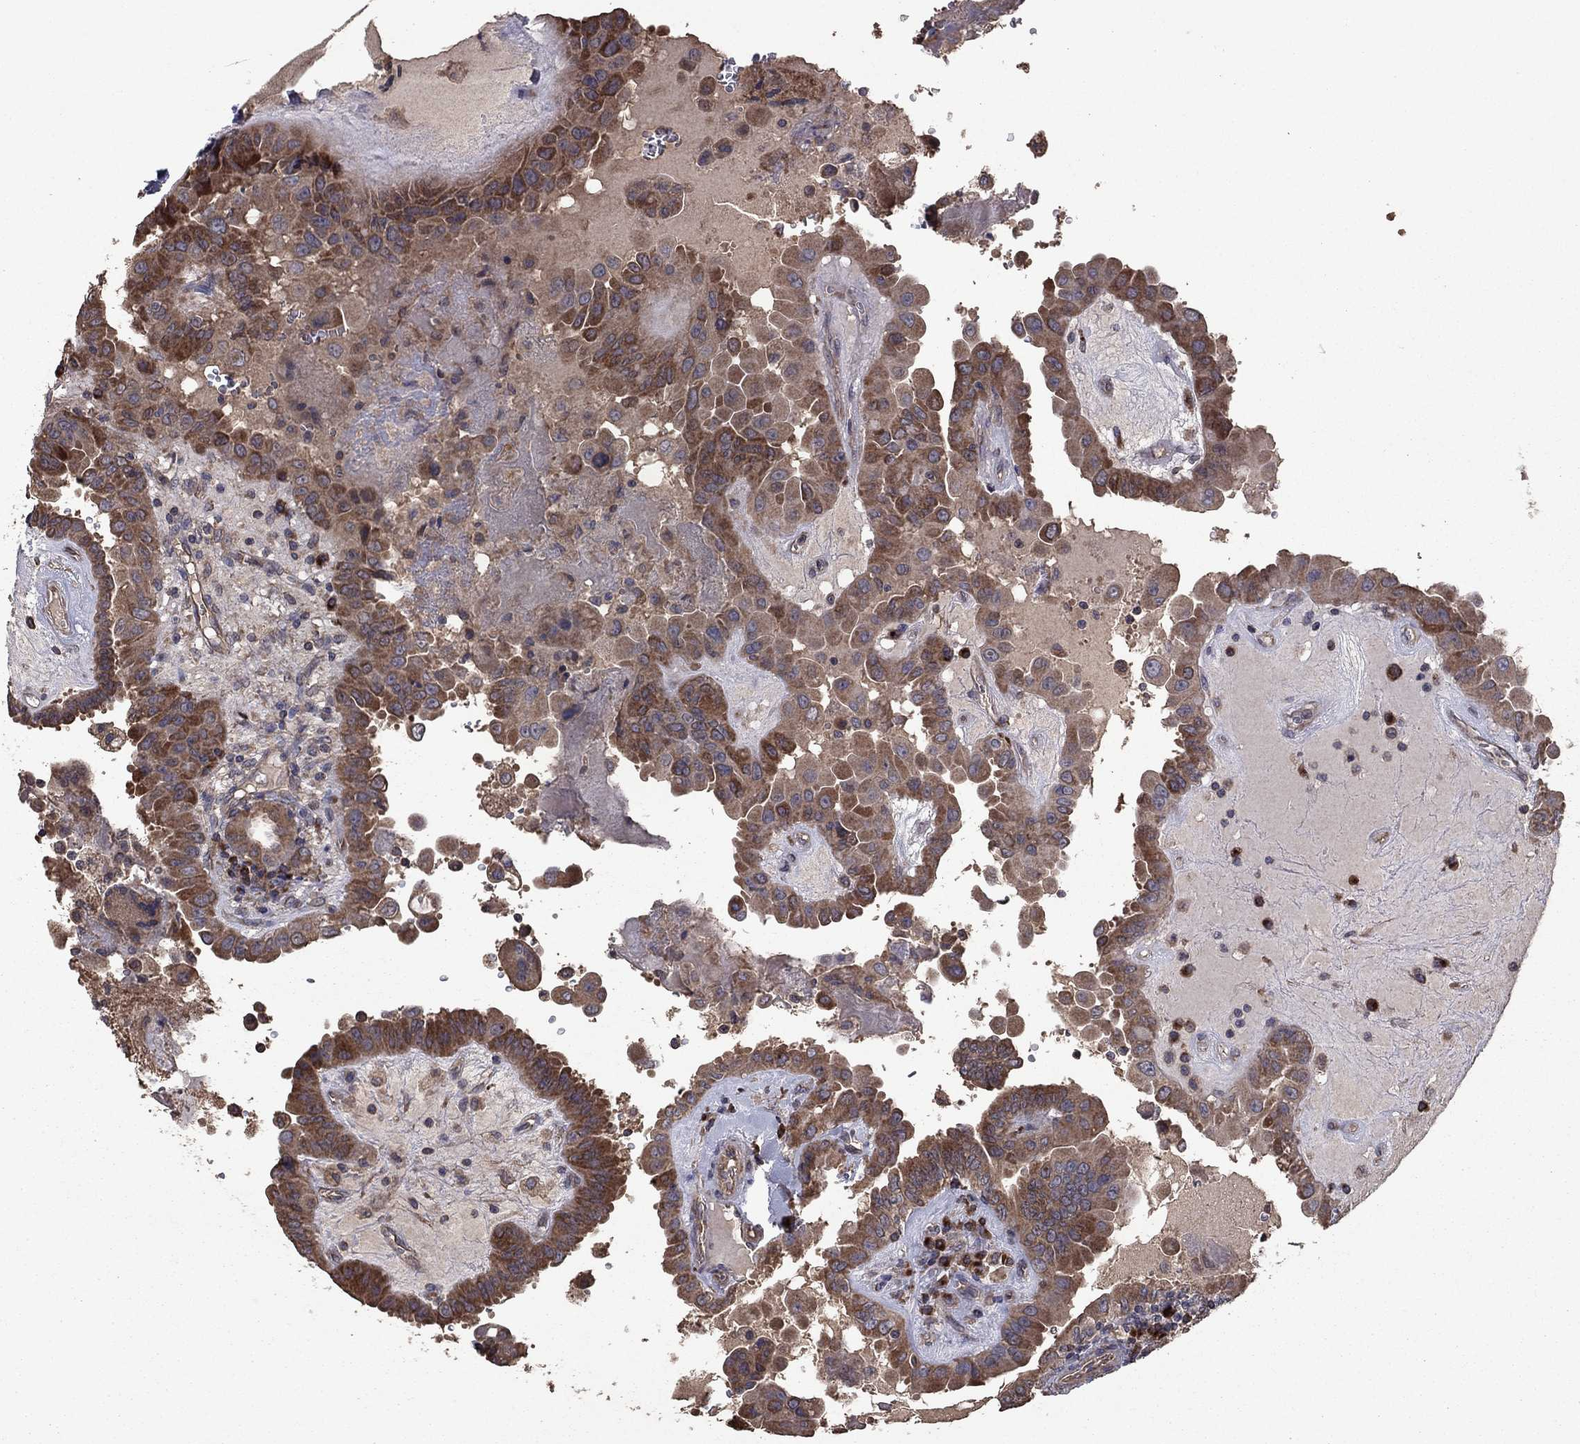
{"staining": {"intensity": "moderate", "quantity": ">75%", "location": "cytoplasmic/membranous"}, "tissue": "thyroid cancer", "cell_type": "Tumor cells", "image_type": "cancer", "snomed": [{"axis": "morphology", "description": "Papillary adenocarcinoma, NOS"}, {"axis": "topography", "description": "Thyroid gland"}], "caption": "A histopathology image showing moderate cytoplasmic/membranous expression in about >75% of tumor cells in thyroid cancer, as visualized by brown immunohistochemical staining.", "gene": "FLT4", "patient": {"sex": "female", "age": 37}}